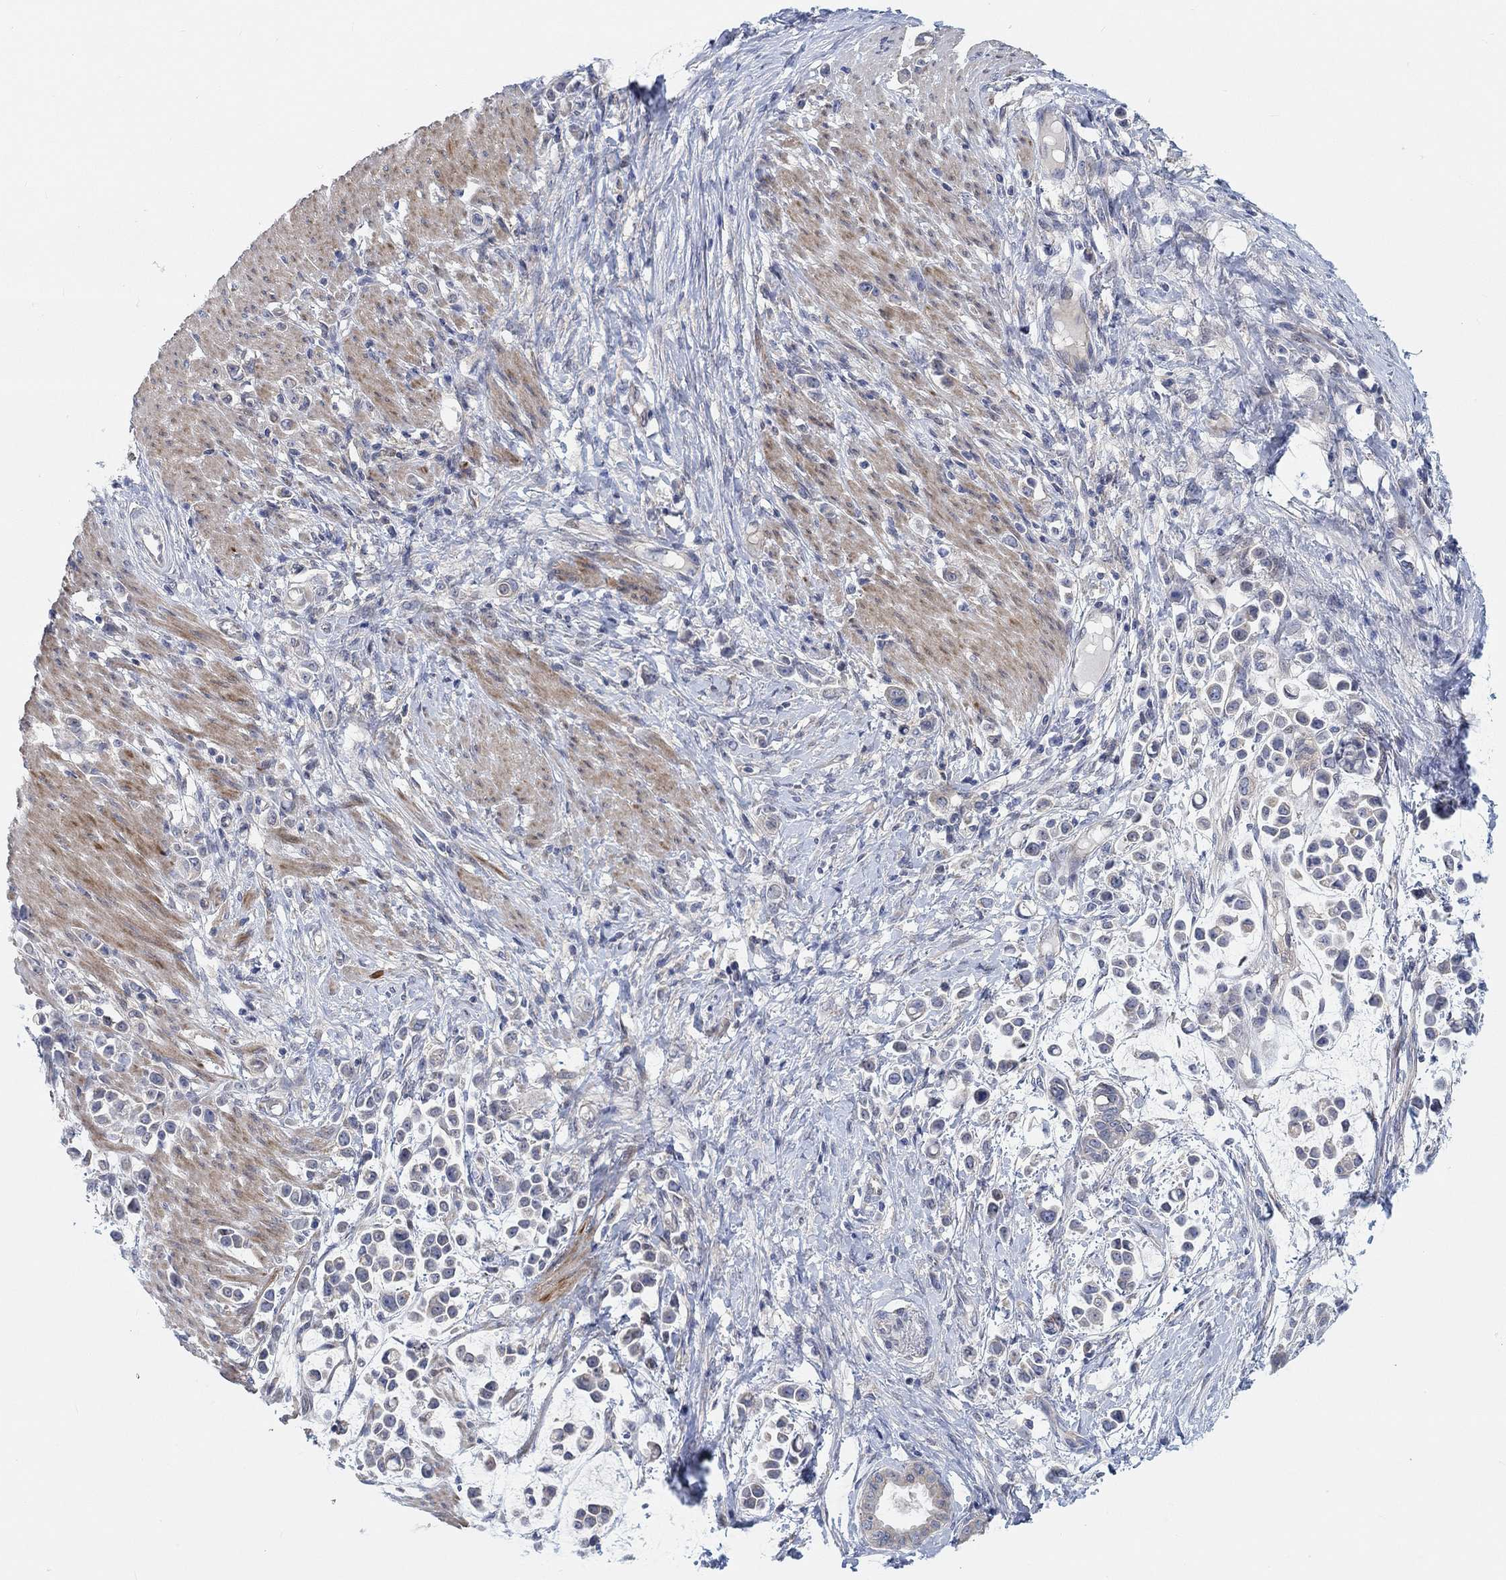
{"staining": {"intensity": "negative", "quantity": "none", "location": "none"}, "tissue": "stomach cancer", "cell_type": "Tumor cells", "image_type": "cancer", "snomed": [{"axis": "morphology", "description": "Adenocarcinoma, NOS"}, {"axis": "topography", "description": "Stomach"}], "caption": "Human stomach cancer (adenocarcinoma) stained for a protein using immunohistochemistry (IHC) displays no staining in tumor cells.", "gene": "PMFBP1", "patient": {"sex": "male", "age": 82}}